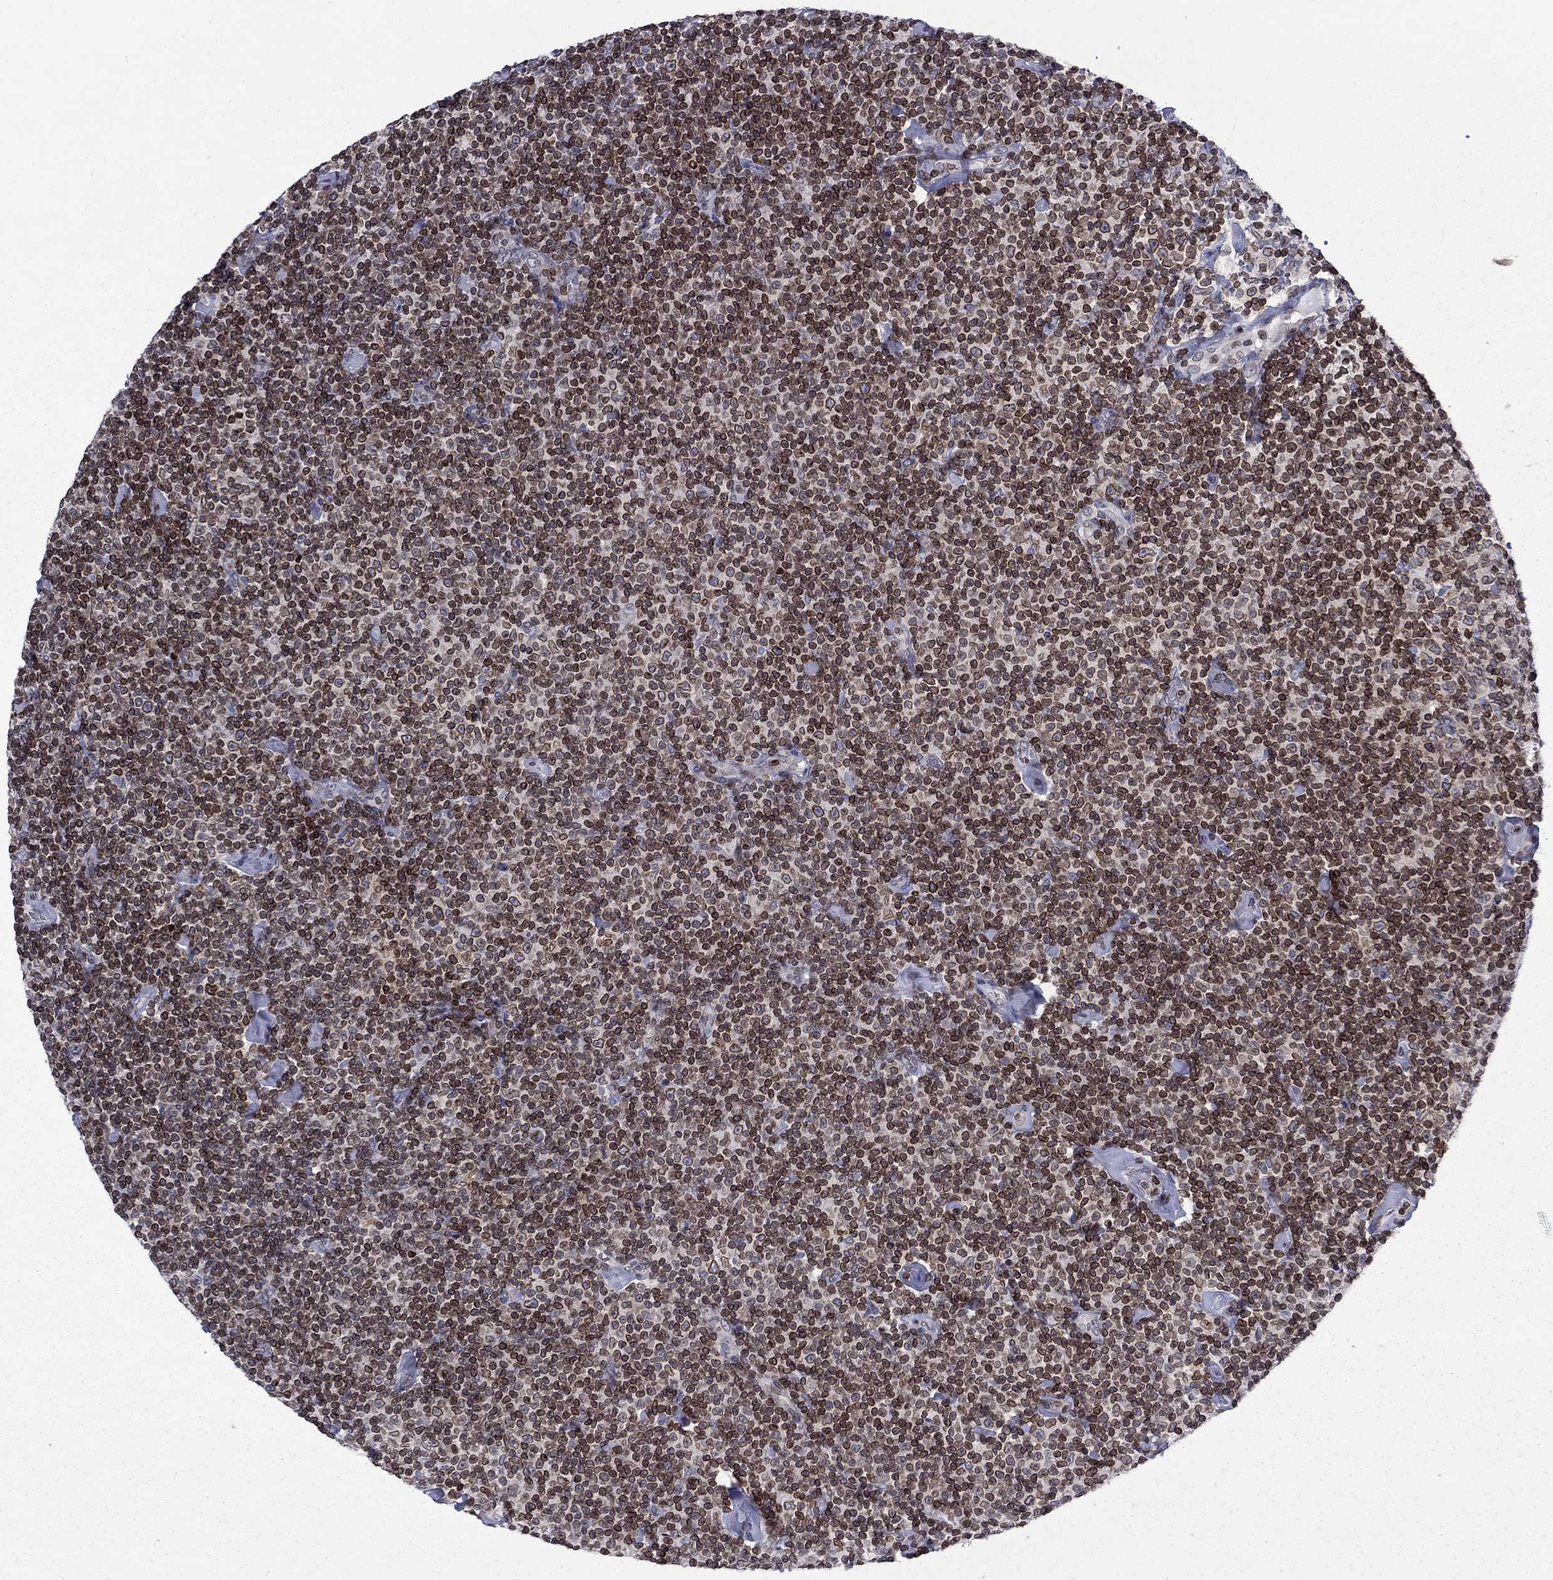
{"staining": {"intensity": "strong", "quantity": ">75%", "location": "cytoplasmic/membranous,nuclear"}, "tissue": "lymphoma", "cell_type": "Tumor cells", "image_type": "cancer", "snomed": [{"axis": "morphology", "description": "Malignant lymphoma, non-Hodgkin's type, Low grade"}, {"axis": "topography", "description": "Lymph node"}], "caption": "Strong cytoplasmic/membranous and nuclear protein staining is seen in approximately >75% of tumor cells in malignant lymphoma, non-Hodgkin's type (low-grade).", "gene": "SLA", "patient": {"sex": "male", "age": 81}}